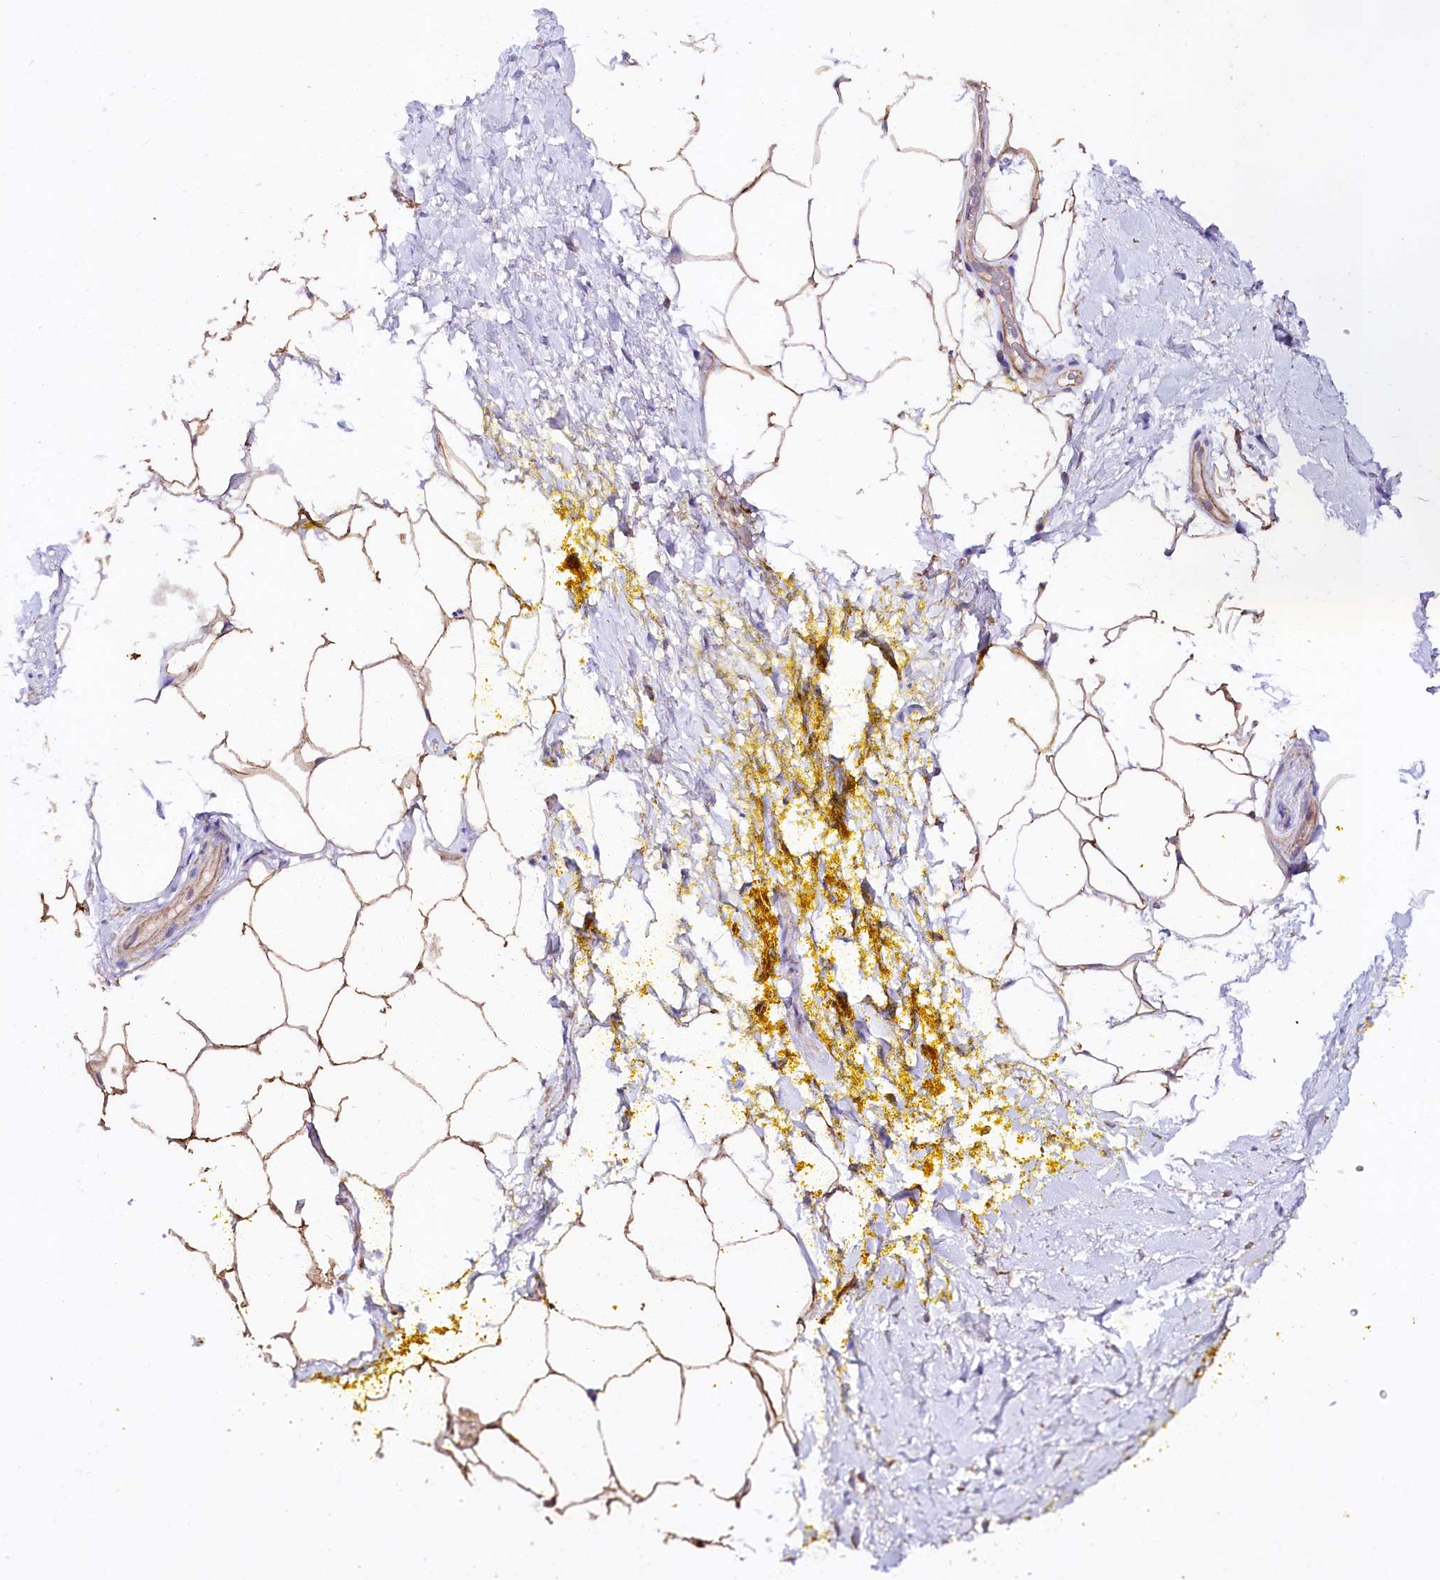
{"staining": {"intensity": "strong", "quantity": ">75%", "location": "cytoplasmic/membranous"}, "tissue": "adipose tissue", "cell_type": "Adipocytes", "image_type": "normal", "snomed": [{"axis": "morphology", "description": "Normal tissue, NOS"}, {"axis": "morphology", "description": "Adenocarcinoma, Low grade"}, {"axis": "topography", "description": "Prostate"}, {"axis": "topography", "description": "Peripheral nerve tissue"}], "caption": "Unremarkable adipose tissue was stained to show a protein in brown. There is high levels of strong cytoplasmic/membranous expression in about >75% of adipocytes. Immunohistochemistry stains the protein in brown and the nuclei are stained blue.", "gene": "SLC7A1", "patient": {"sex": "male", "age": 63}}